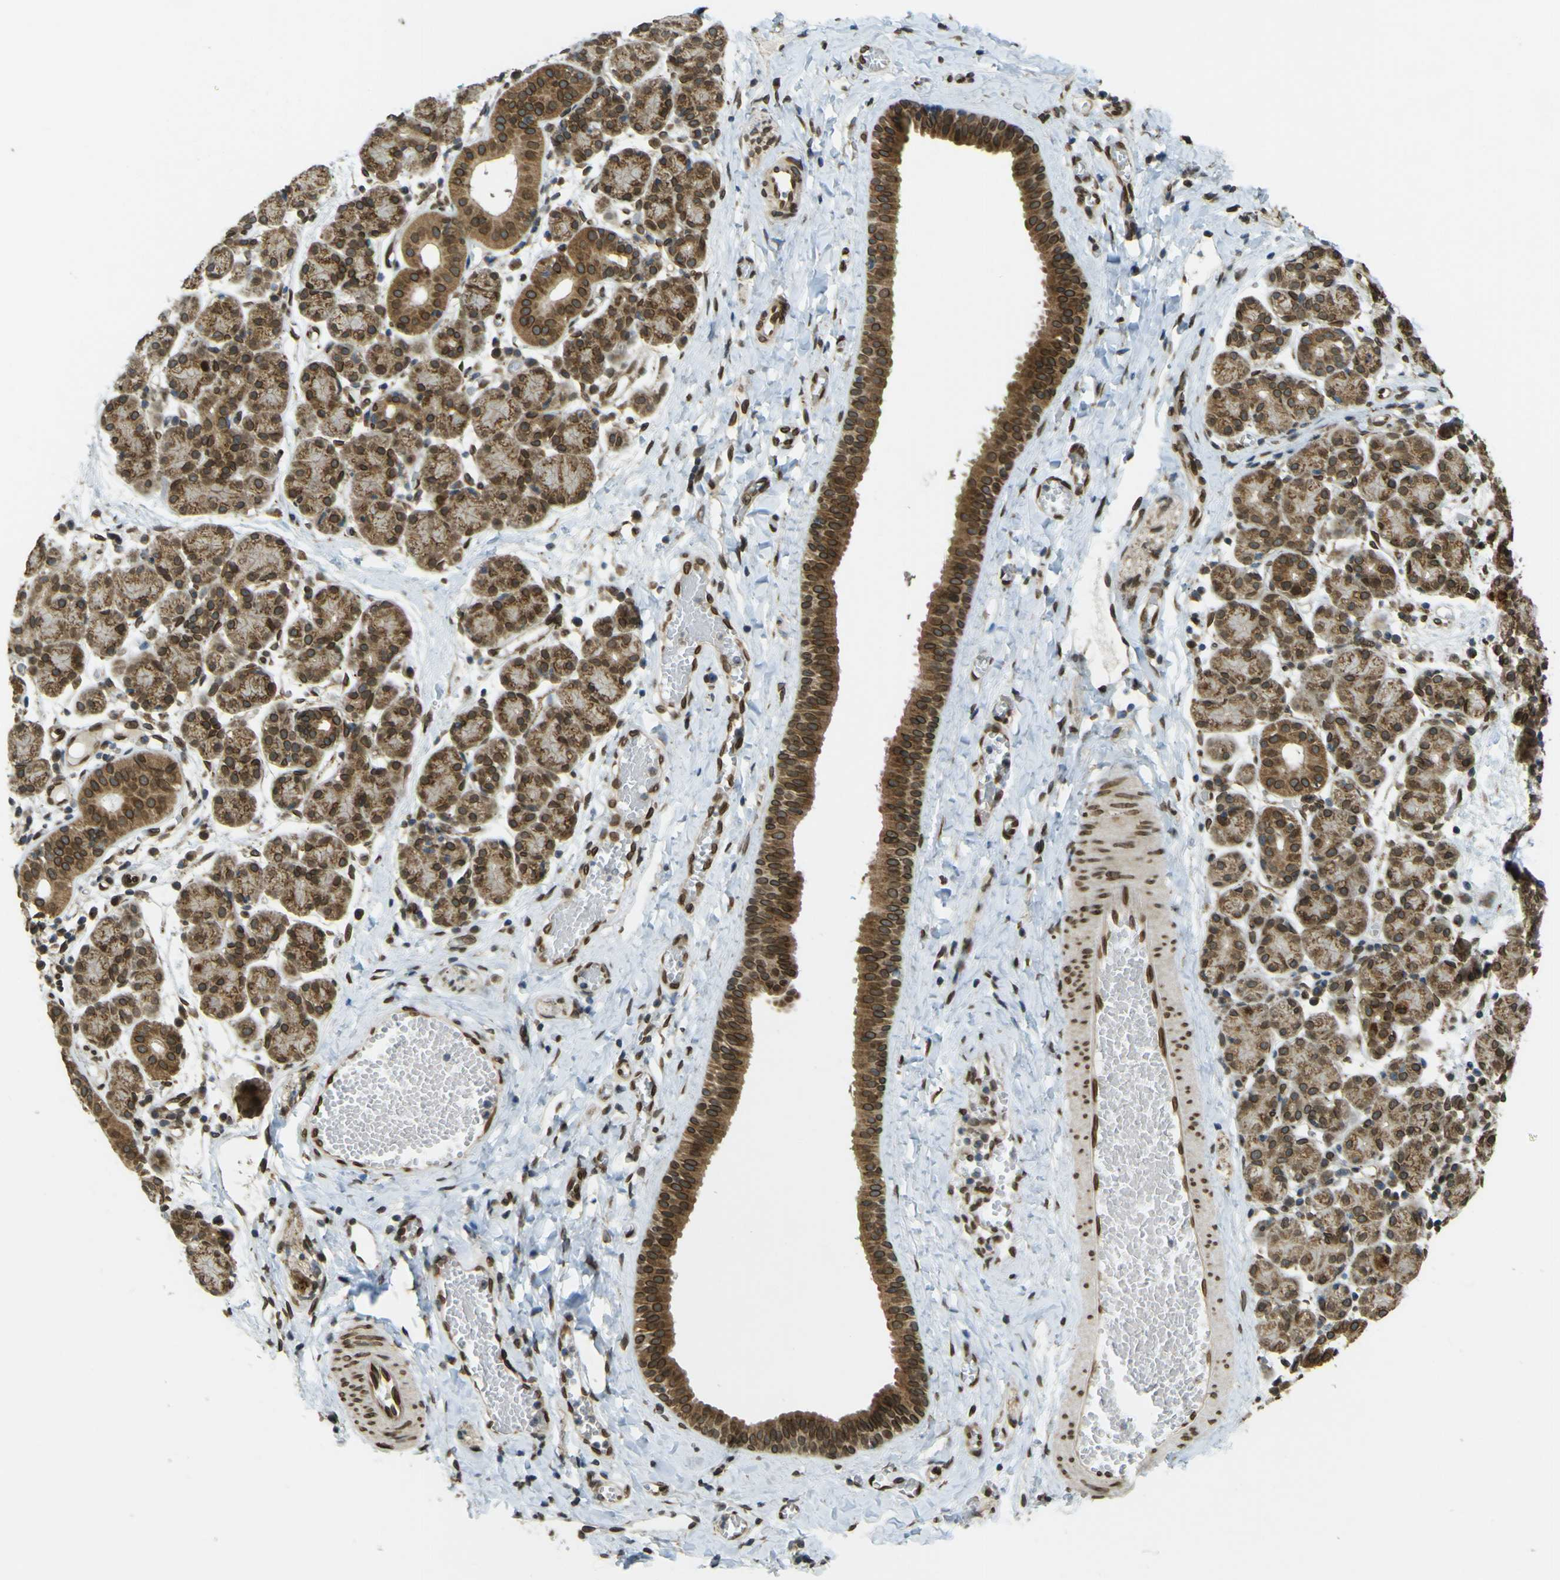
{"staining": {"intensity": "moderate", "quantity": ">75%", "location": "cytoplasmic/membranous,nuclear"}, "tissue": "salivary gland", "cell_type": "Glandular cells", "image_type": "normal", "snomed": [{"axis": "morphology", "description": "Normal tissue, NOS"}, {"axis": "morphology", "description": "Inflammation, NOS"}, {"axis": "topography", "description": "Lymph node"}, {"axis": "topography", "description": "Salivary gland"}], "caption": "Immunohistochemistry (IHC) photomicrograph of normal human salivary gland stained for a protein (brown), which displays medium levels of moderate cytoplasmic/membranous,nuclear staining in approximately >75% of glandular cells.", "gene": "GALNT1", "patient": {"sex": "male", "age": 3}}